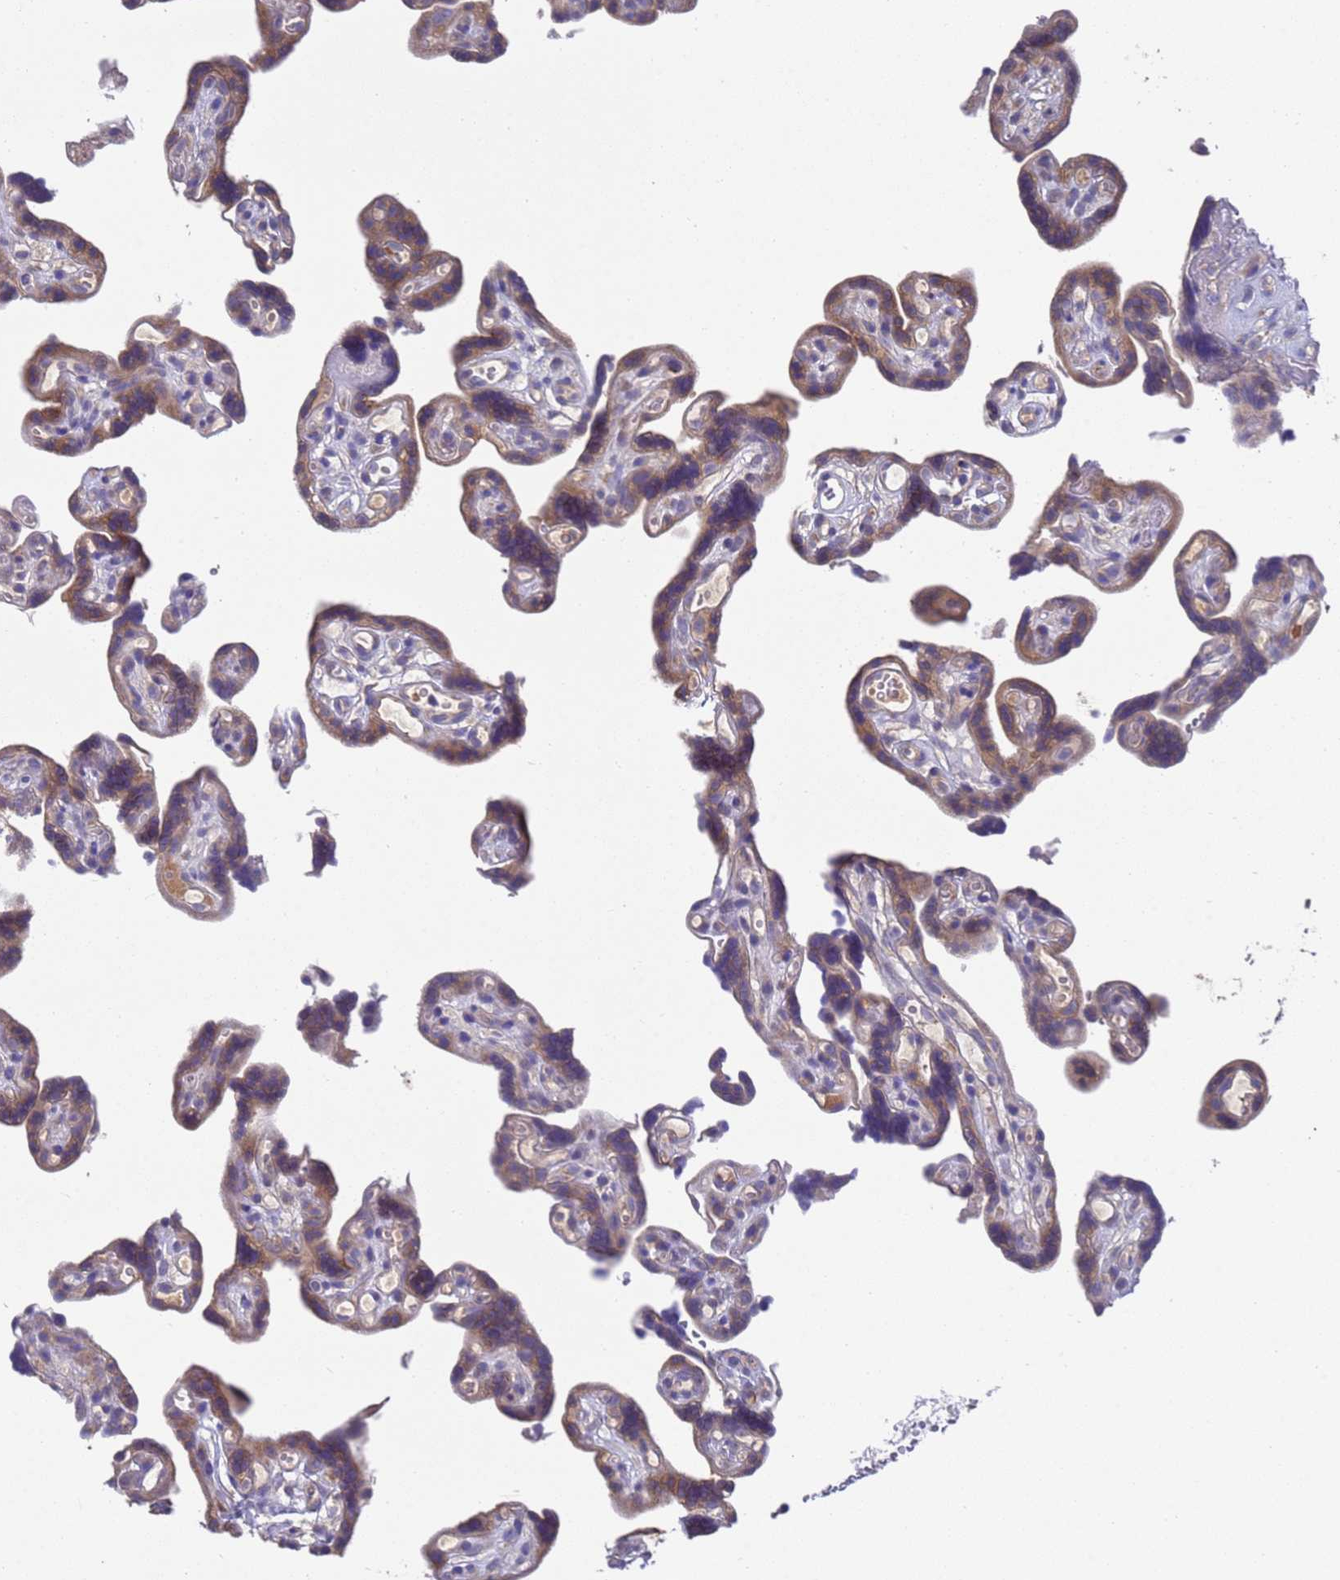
{"staining": {"intensity": "weak", "quantity": ">75%", "location": "cytoplasmic/membranous"}, "tissue": "placenta", "cell_type": "Decidual cells", "image_type": "normal", "snomed": [{"axis": "morphology", "description": "Normal tissue, NOS"}, {"axis": "topography", "description": "Placenta"}], "caption": "Weak cytoplasmic/membranous protein staining is identified in about >75% of decidual cells in placenta. The protein is shown in brown color, while the nuclei are stained blue.", "gene": "DCAF12L1", "patient": {"sex": "female", "age": 30}}